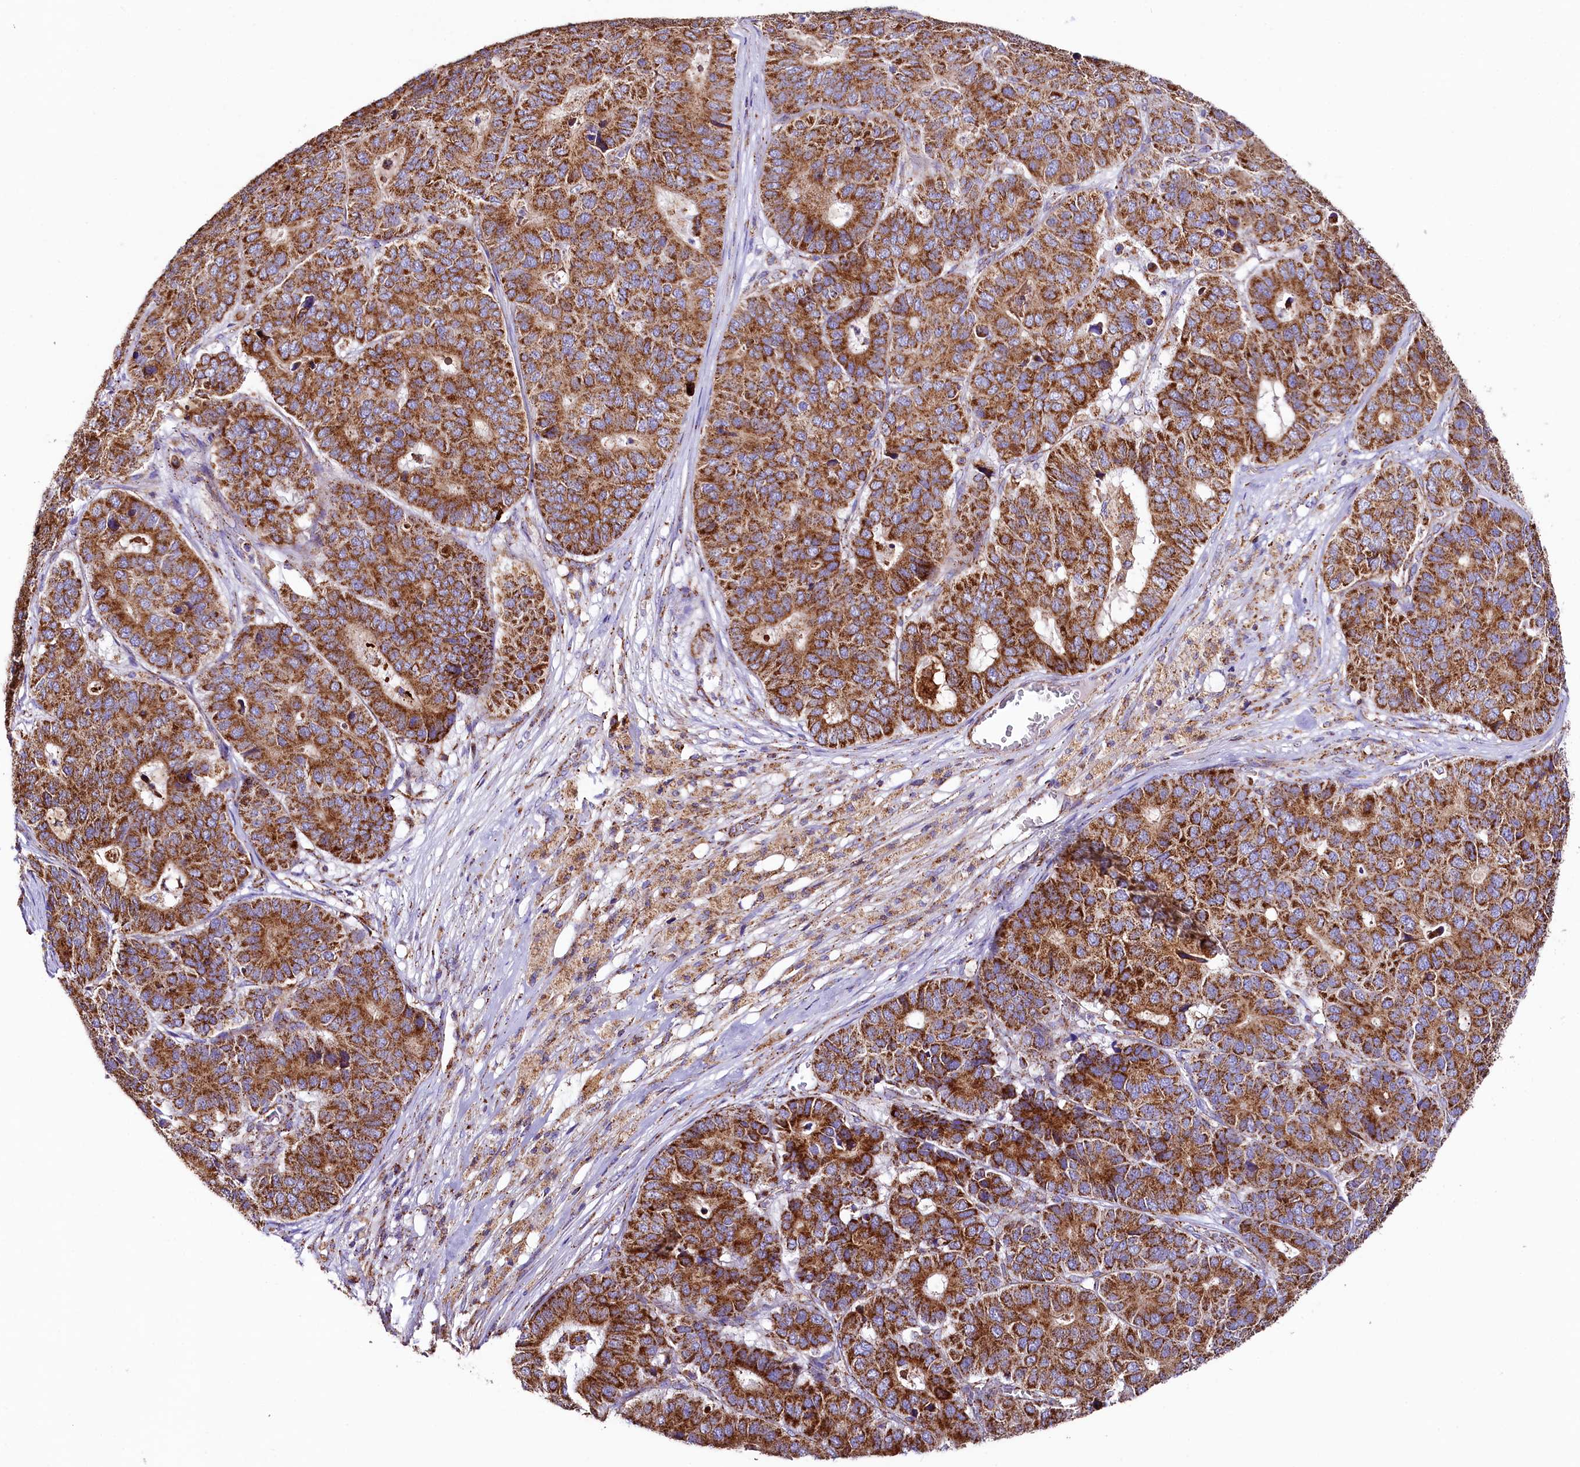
{"staining": {"intensity": "strong", "quantity": ">75%", "location": "cytoplasmic/membranous"}, "tissue": "pancreatic cancer", "cell_type": "Tumor cells", "image_type": "cancer", "snomed": [{"axis": "morphology", "description": "Adenocarcinoma, NOS"}, {"axis": "topography", "description": "Pancreas"}], "caption": "The photomicrograph reveals staining of pancreatic adenocarcinoma, revealing strong cytoplasmic/membranous protein expression (brown color) within tumor cells.", "gene": "APLP2", "patient": {"sex": "male", "age": 50}}